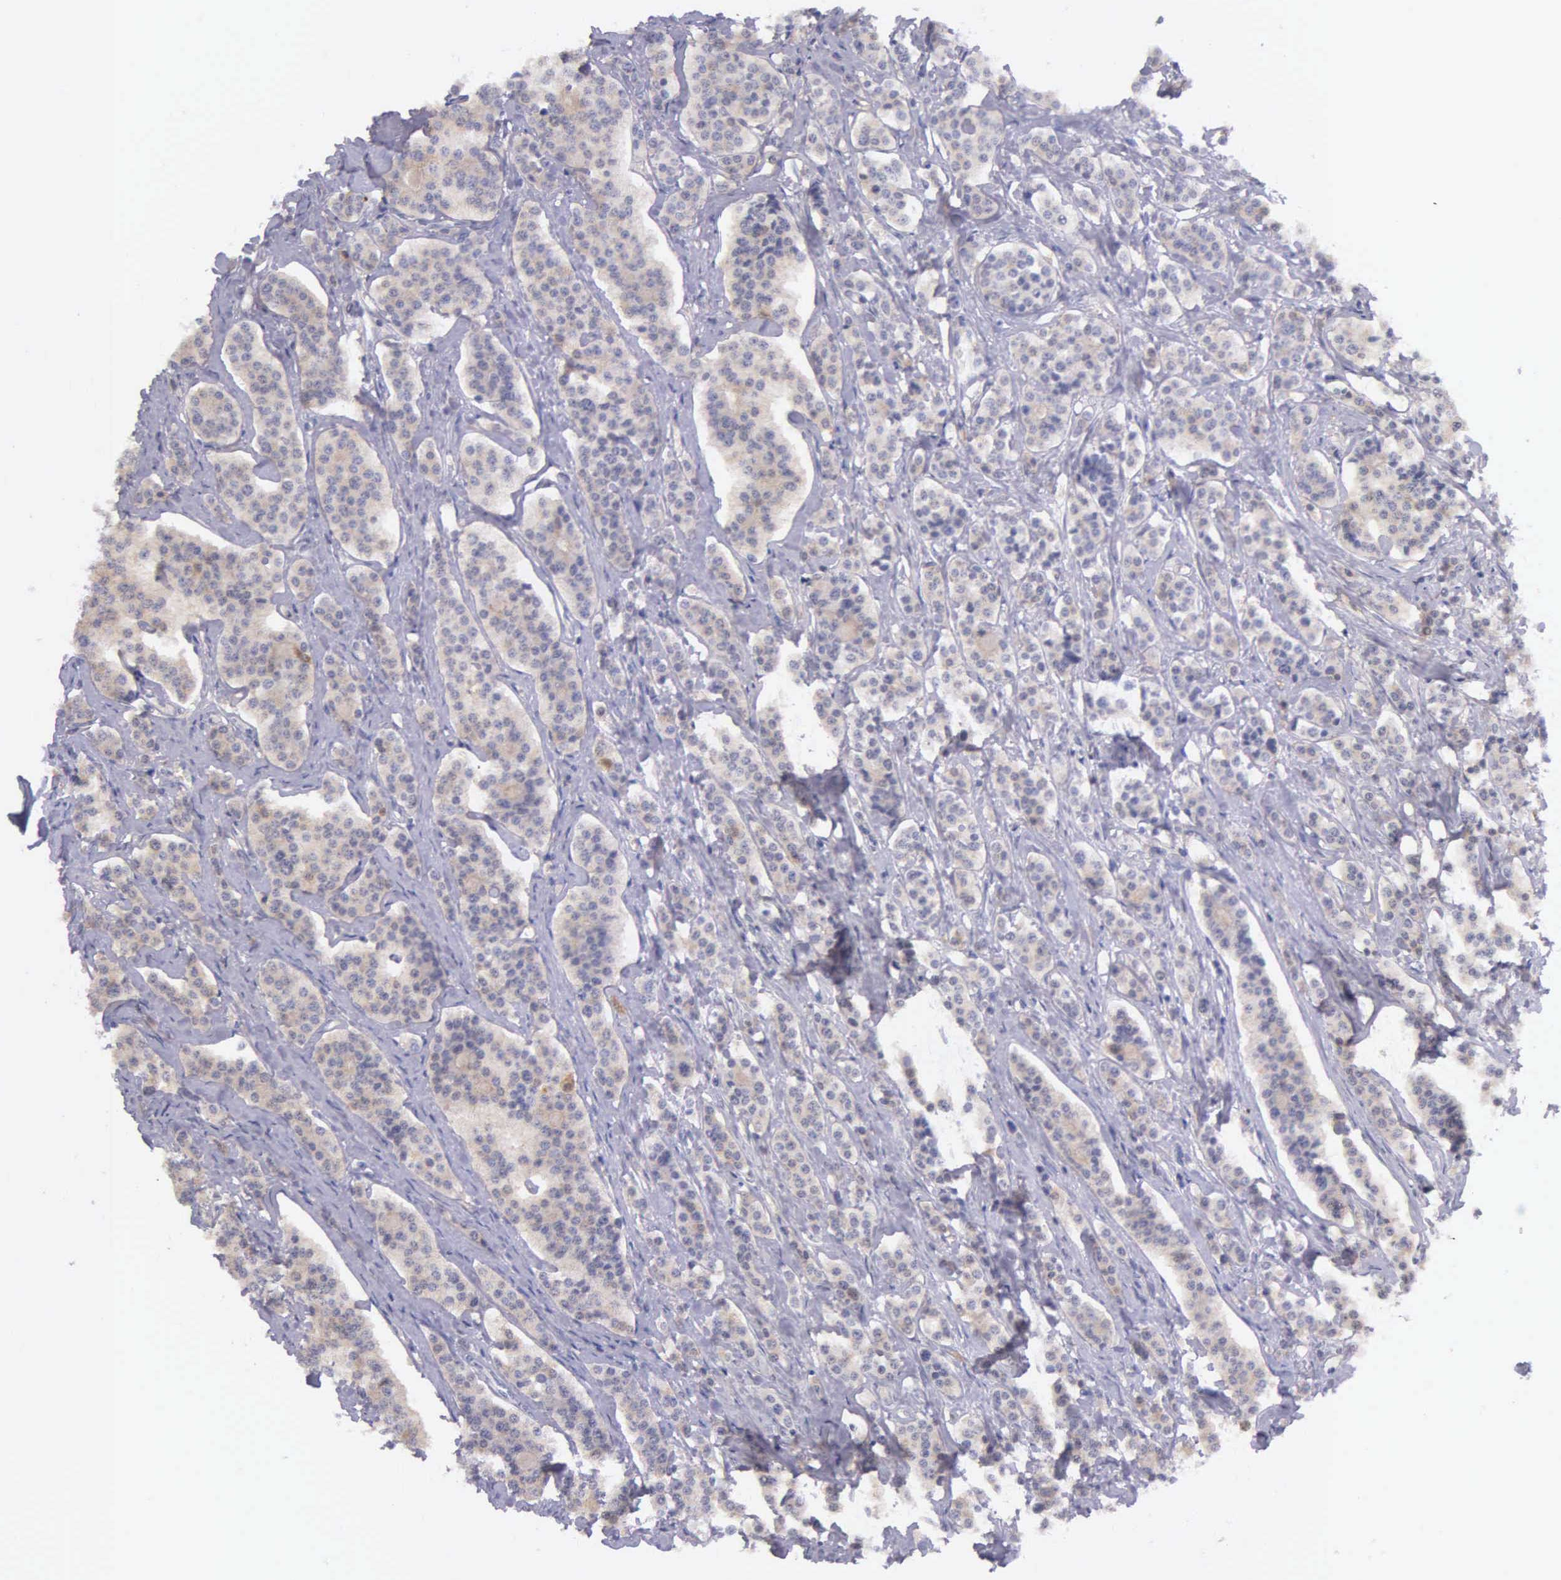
{"staining": {"intensity": "weak", "quantity": "25%-75%", "location": "cytoplasmic/membranous"}, "tissue": "carcinoid", "cell_type": "Tumor cells", "image_type": "cancer", "snomed": [{"axis": "morphology", "description": "Carcinoid, malignant, NOS"}, {"axis": "topography", "description": "Small intestine"}], "caption": "Protein positivity by immunohistochemistry reveals weak cytoplasmic/membranous staining in approximately 25%-75% of tumor cells in carcinoid.", "gene": "GSTT2", "patient": {"sex": "male", "age": 63}}